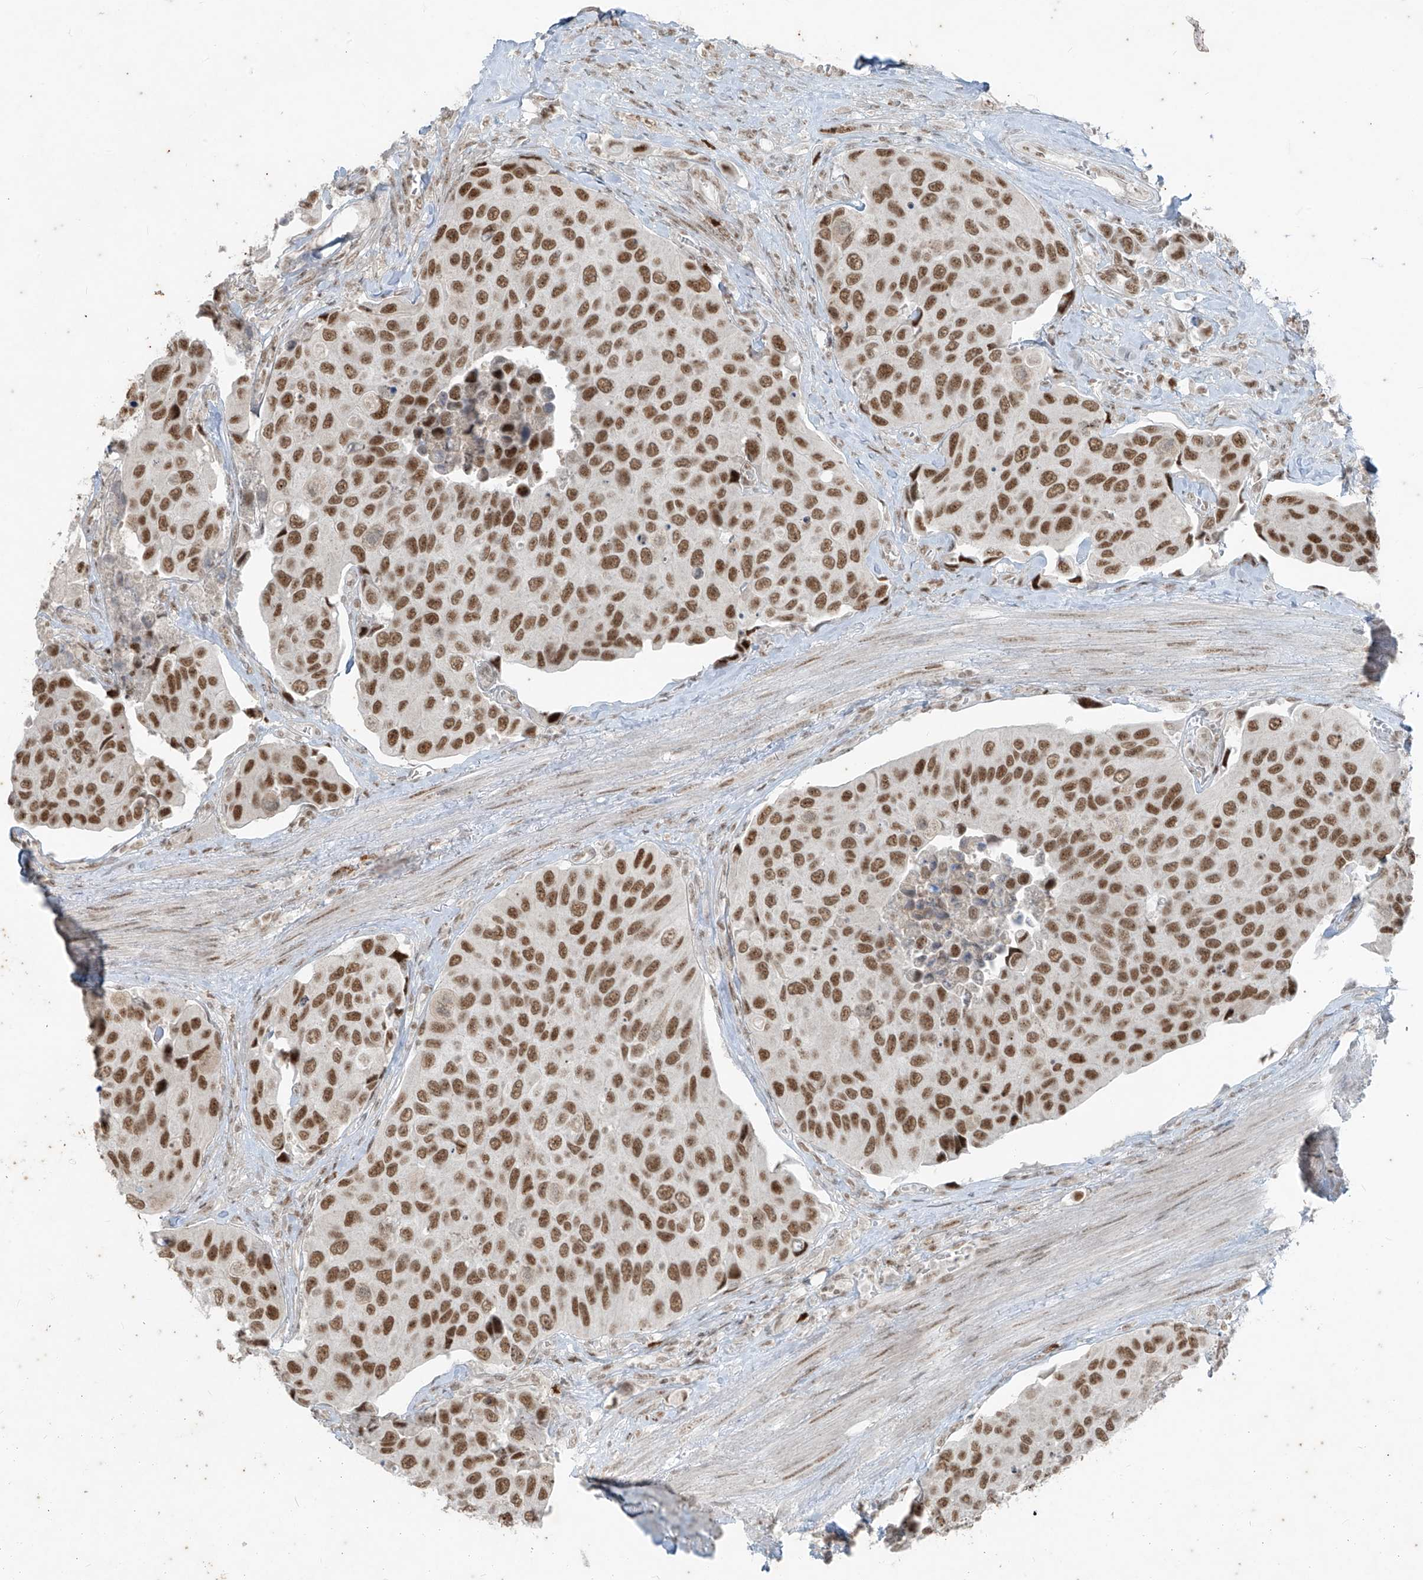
{"staining": {"intensity": "moderate", "quantity": ">75%", "location": "nuclear"}, "tissue": "urothelial cancer", "cell_type": "Tumor cells", "image_type": "cancer", "snomed": [{"axis": "morphology", "description": "Urothelial carcinoma, High grade"}, {"axis": "topography", "description": "Urinary bladder"}], "caption": "This is an image of immunohistochemistry (IHC) staining of urothelial cancer, which shows moderate expression in the nuclear of tumor cells.", "gene": "ZNF354B", "patient": {"sex": "male", "age": 74}}